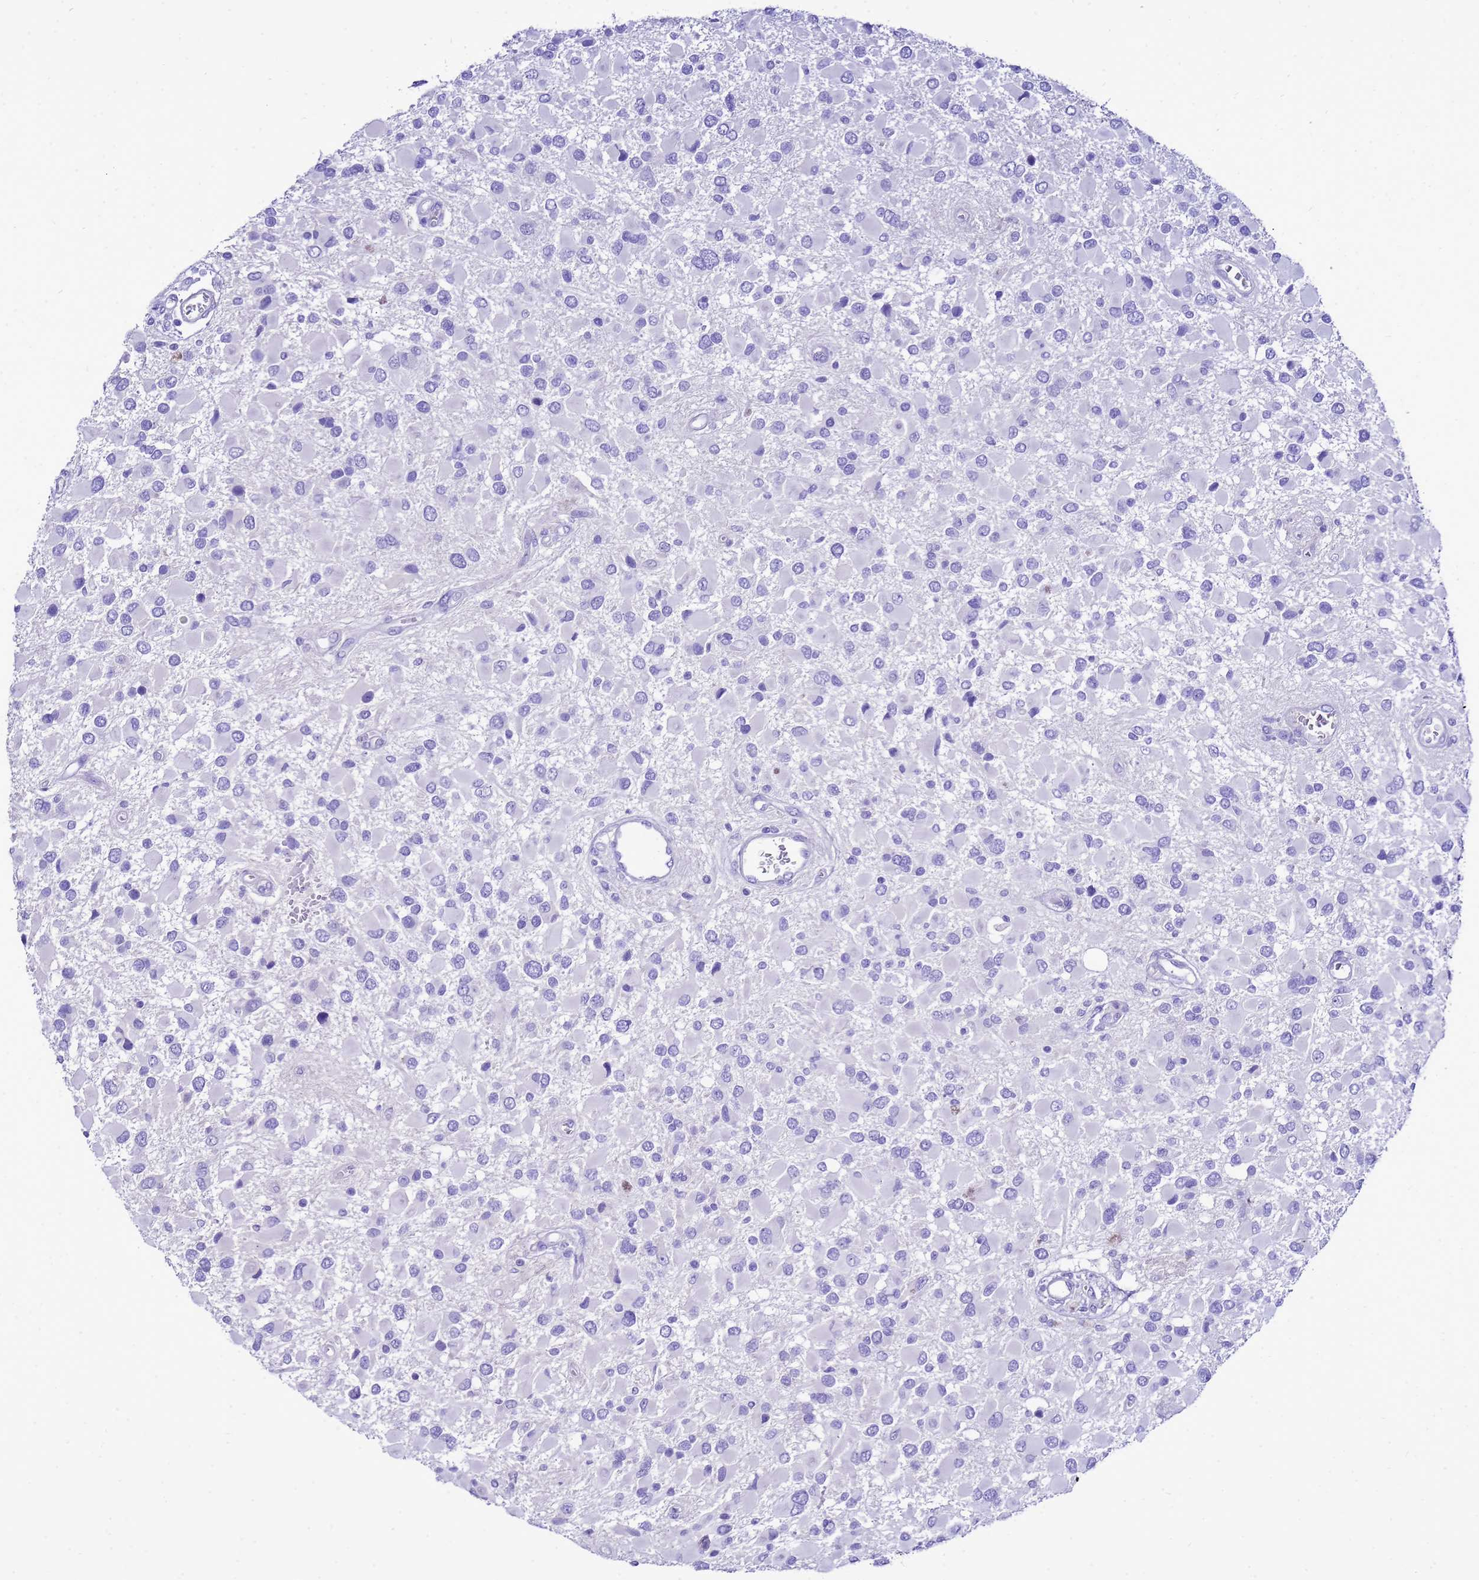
{"staining": {"intensity": "negative", "quantity": "none", "location": "none"}, "tissue": "glioma", "cell_type": "Tumor cells", "image_type": "cancer", "snomed": [{"axis": "morphology", "description": "Glioma, malignant, High grade"}, {"axis": "topography", "description": "Brain"}], "caption": "DAB immunohistochemical staining of glioma shows no significant positivity in tumor cells.", "gene": "BEST2", "patient": {"sex": "male", "age": 53}}